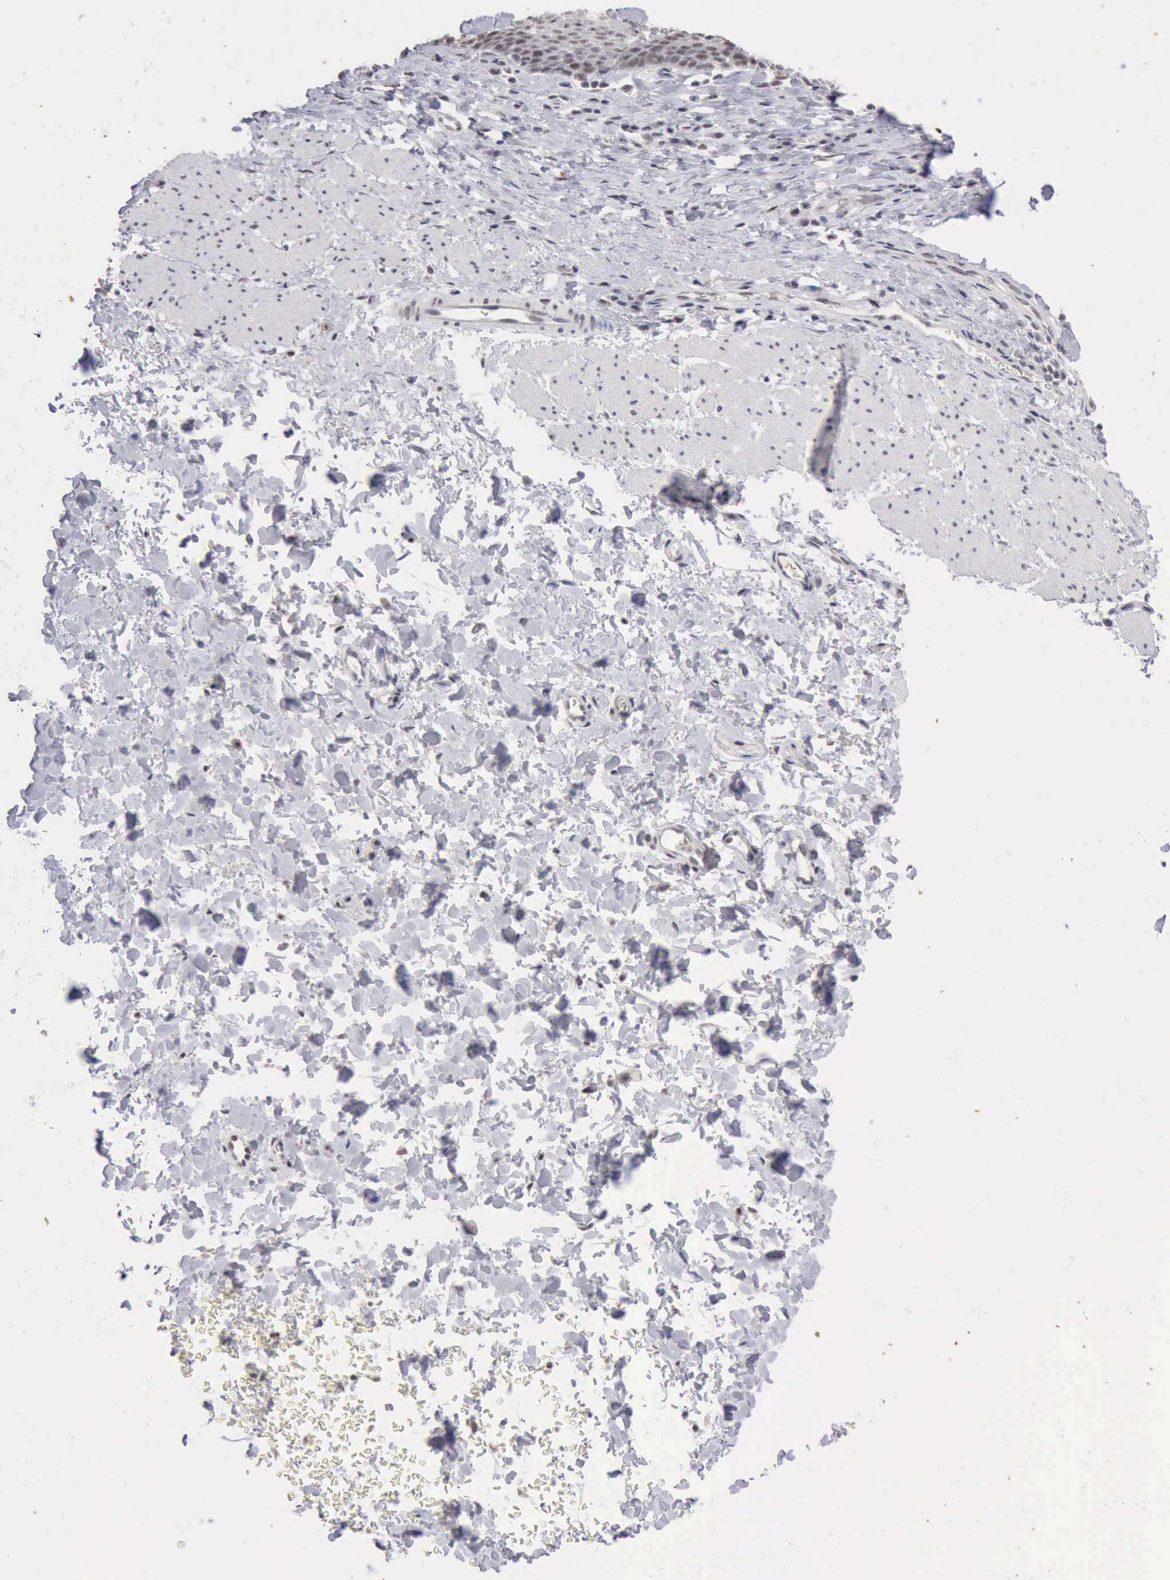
{"staining": {"intensity": "weak", "quantity": "<25%", "location": "nuclear"}, "tissue": "esophagus", "cell_type": "Squamous epithelial cells", "image_type": "normal", "snomed": [{"axis": "morphology", "description": "Normal tissue, NOS"}, {"axis": "topography", "description": "Esophagus"}], "caption": "An image of human esophagus is negative for staining in squamous epithelial cells.", "gene": "TAF1", "patient": {"sex": "female", "age": 61}}